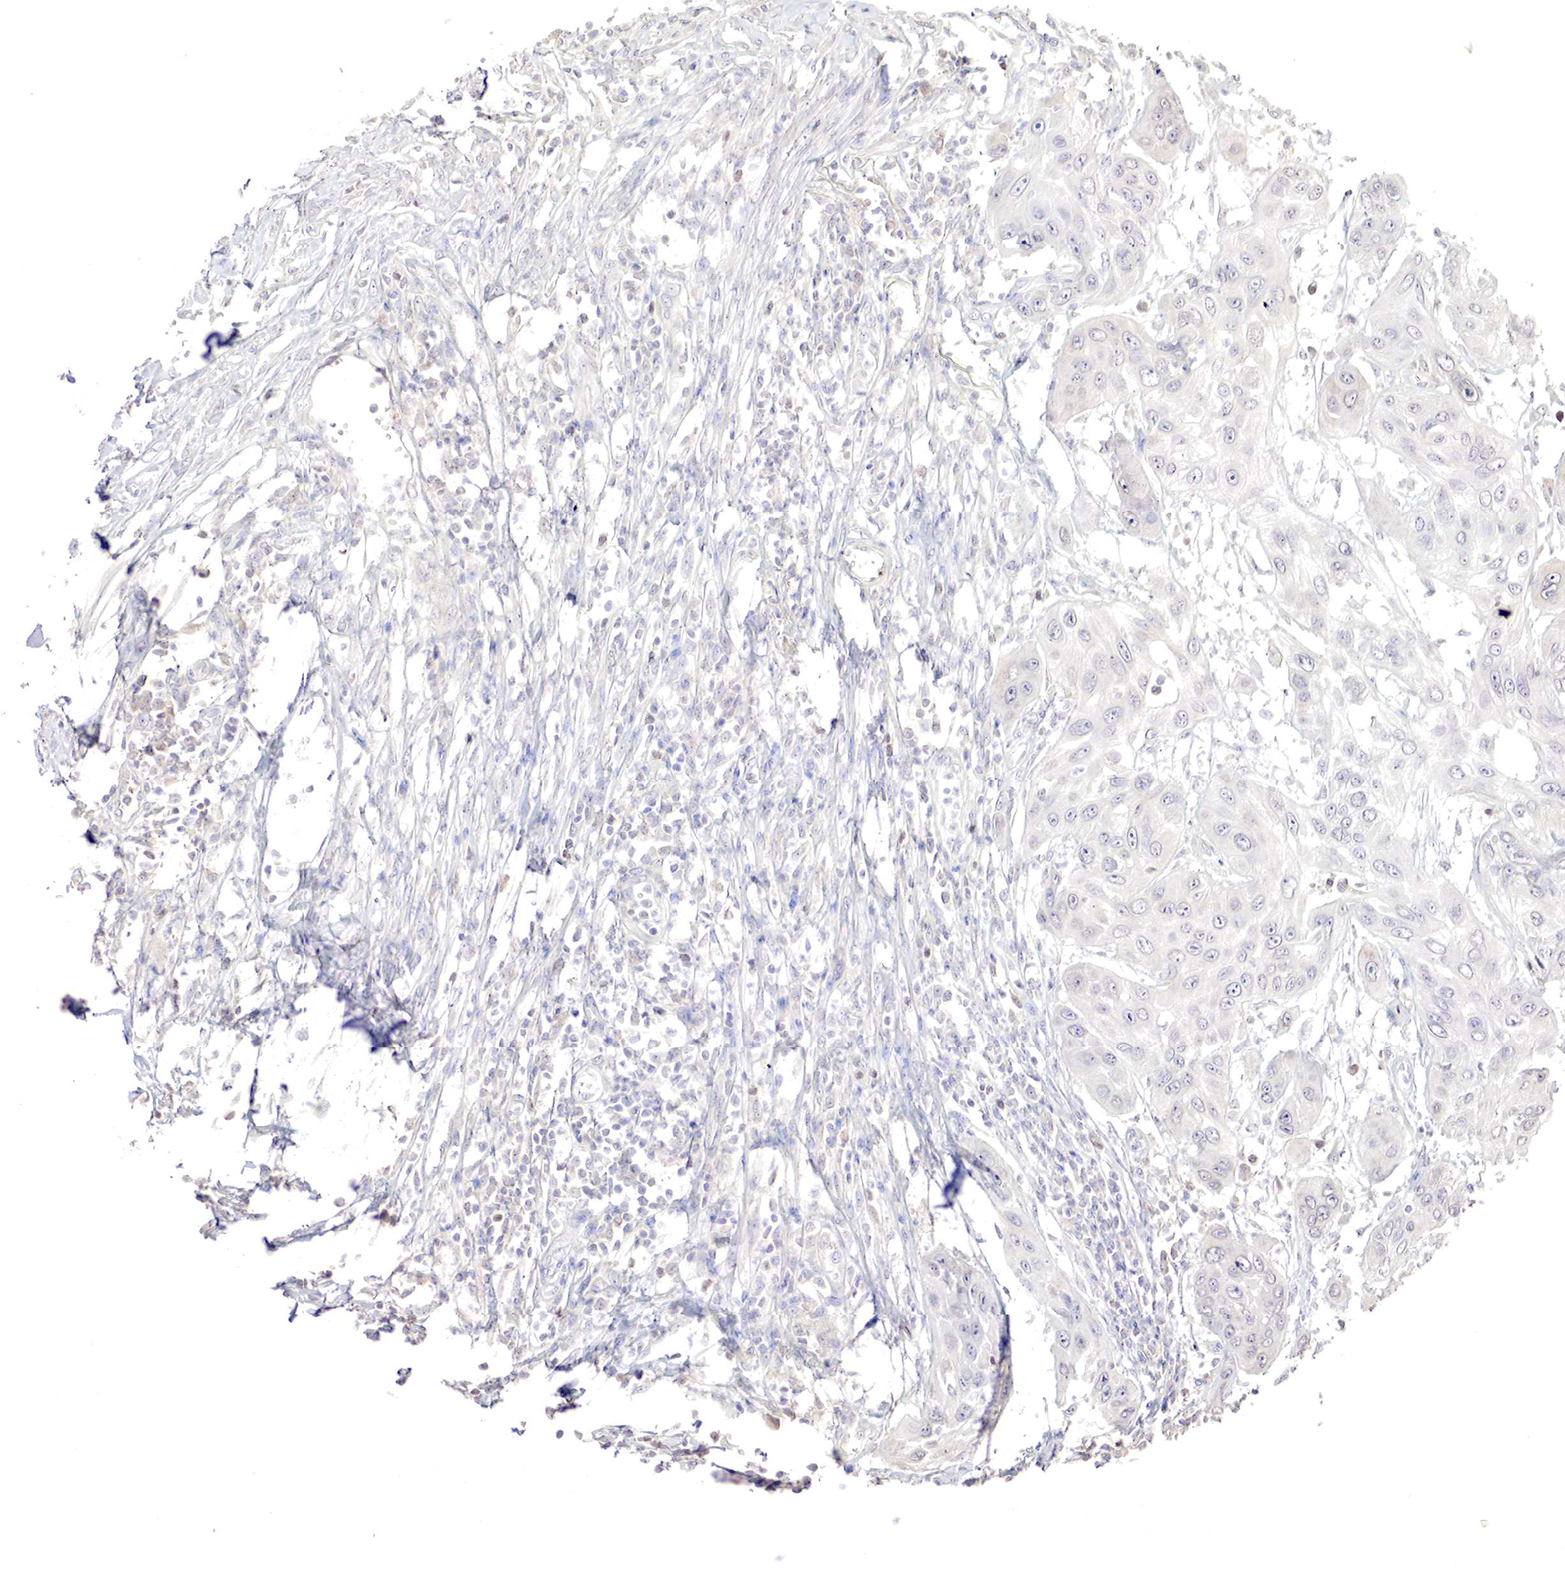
{"staining": {"intensity": "negative", "quantity": "none", "location": "none"}, "tissue": "skin cancer", "cell_type": "Tumor cells", "image_type": "cancer", "snomed": [{"axis": "morphology", "description": "Squamous cell carcinoma, NOS"}, {"axis": "topography", "description": "Skin"}, {"axis": "topography", "description": "Anal"}], "caption": "The IHC histopathology image has no significant staining in tumor cells of skin cancer (squamous cell carcinoma) tissue.", "gene": "GATA1", "patient": {"sex": "male", "age": 61}}